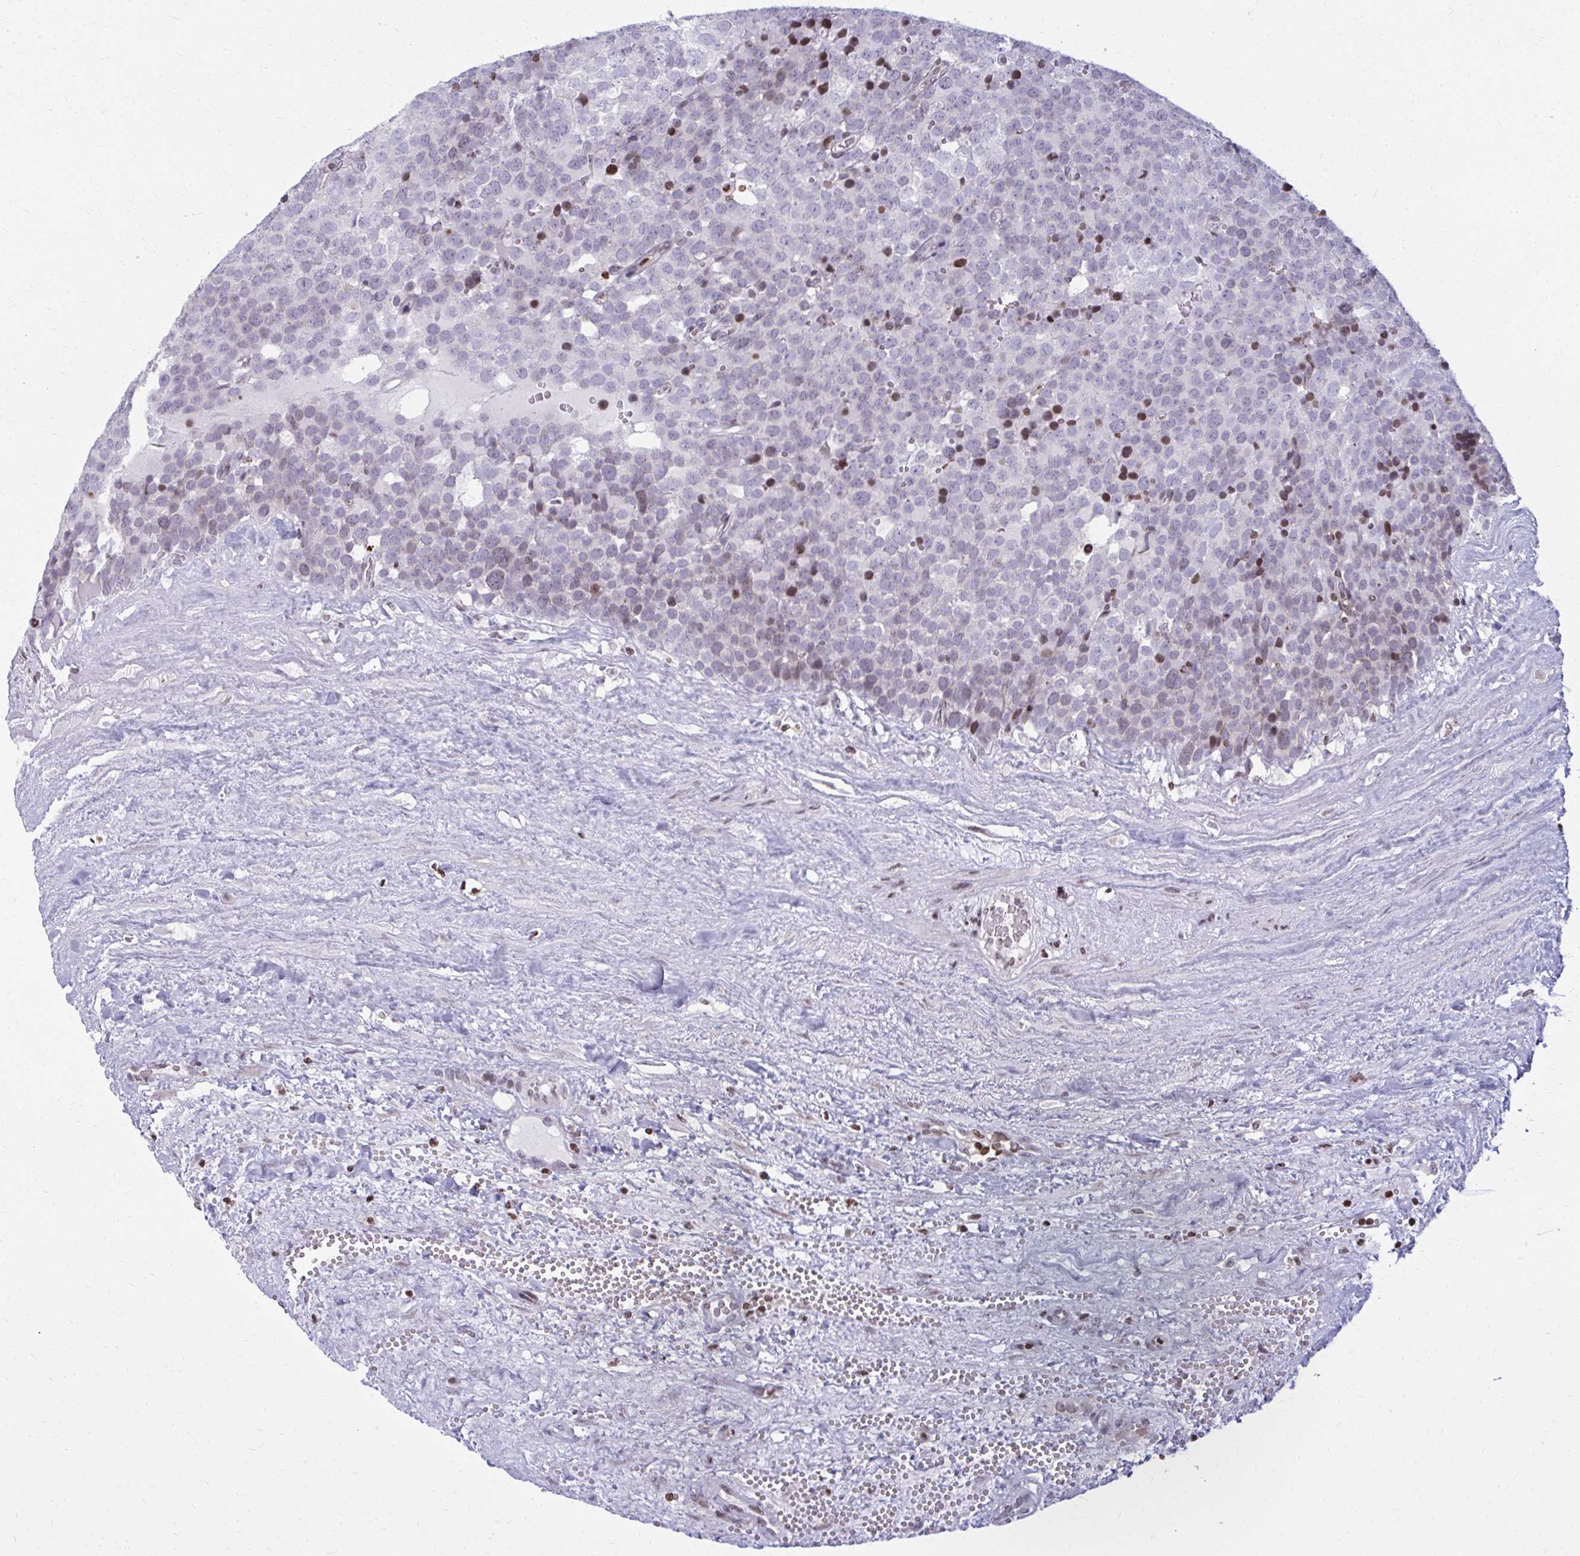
{"staining": {"intensity": "moderate", "quantity": "<25%", "location": "nuclear"}, "tissue": "testis cancer", "cell_type": "Tumor cells", "image_type": "cancer", "snomed": [{"axis": "morphology", "description": "Seminoma, NOS"}, {"axis": "topography", "description": "Testis"}], "caption": "IHC (DAB) staining of testis cancer reveals moderate nuclear protein expression in approximately <25% of tumor cells.", "gene": "AP5M1", "patient": {"sex": "male", "age": 71}}